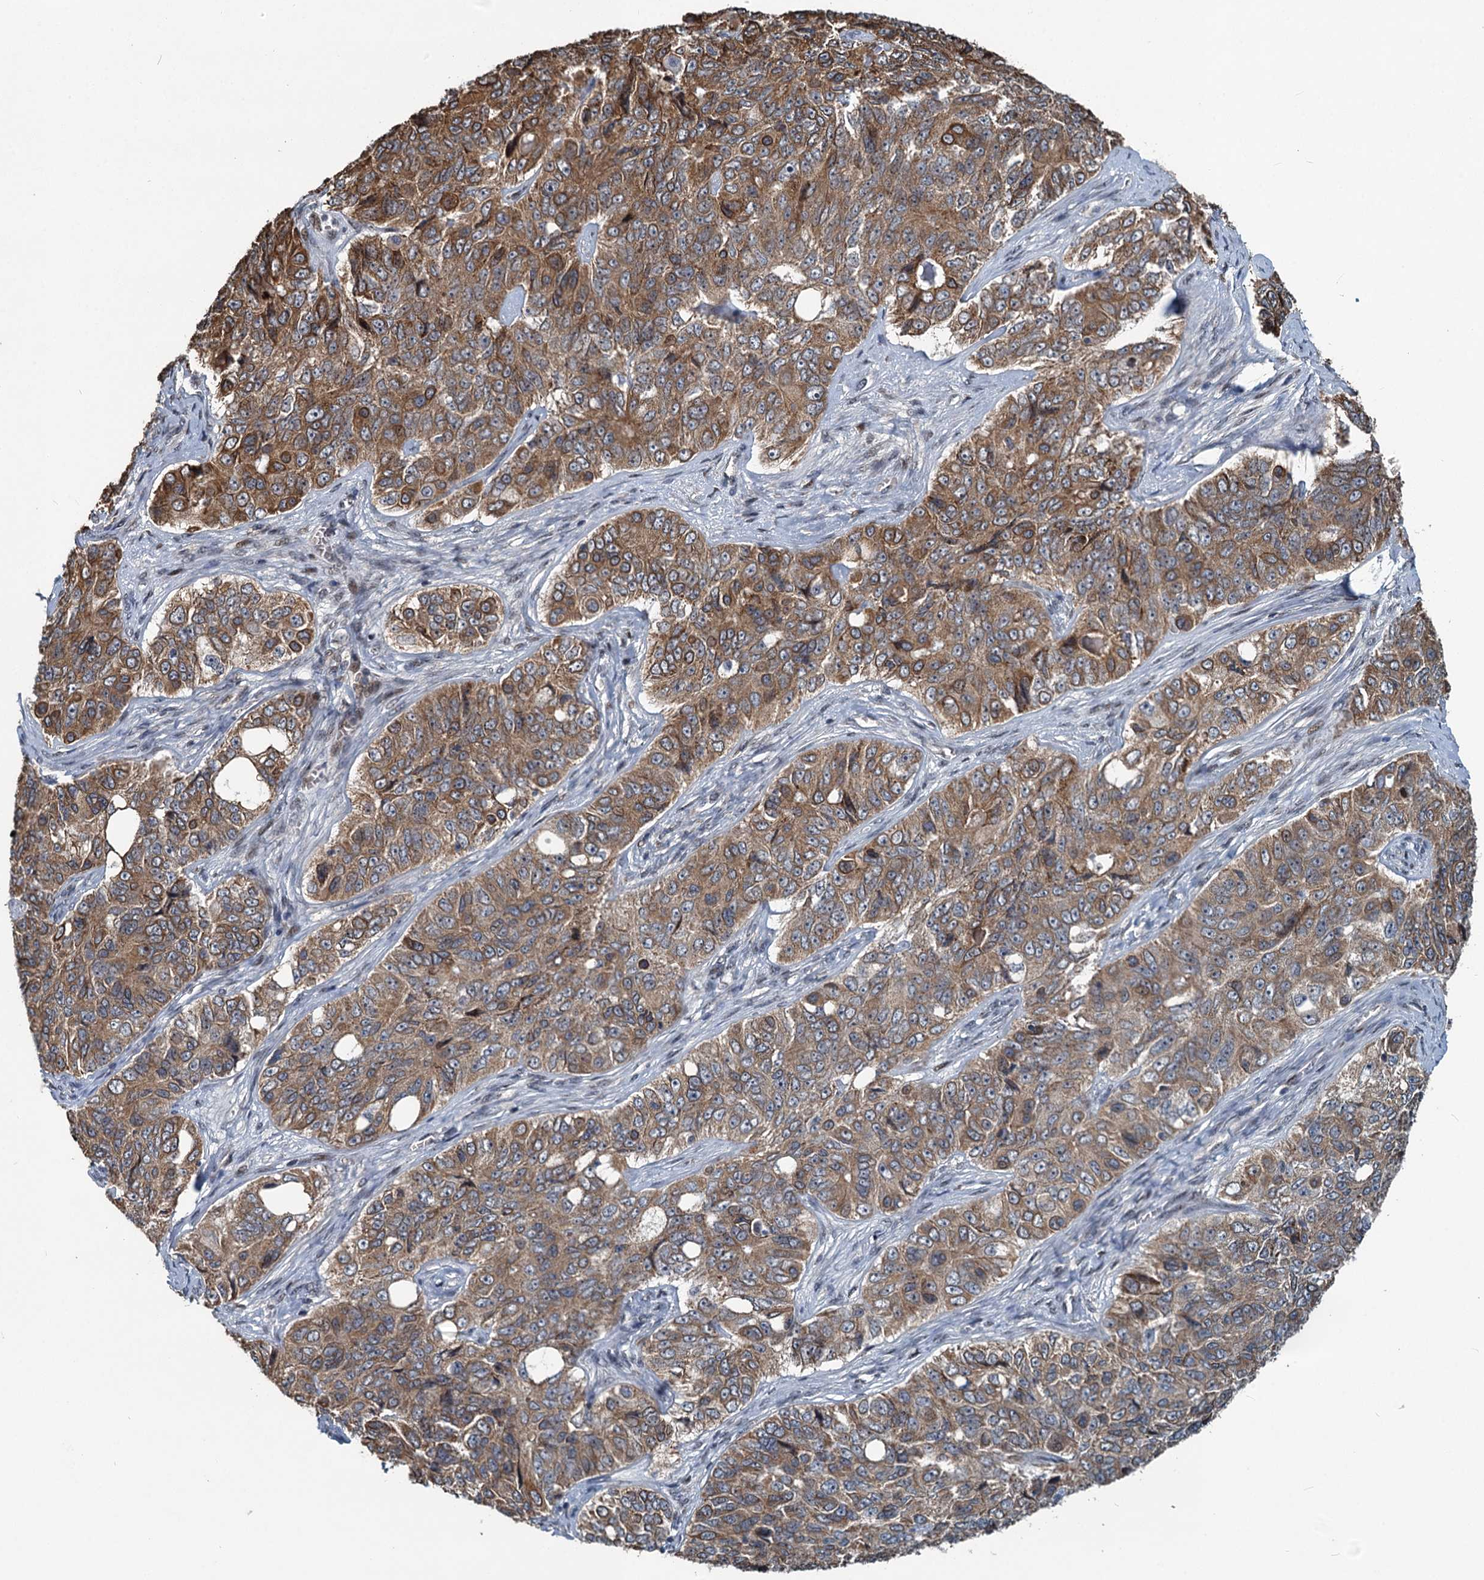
{"staining": {"intensity": "moderate", "quantity": ">75%", "location": "cytoplasmic/membranous"}, "tissue": "ovarian cancer", "cell_type": "Tumor cells", "image_type": "cancer", "snomed": [{"axis": "morphology", "description": "Carcinoma, endometroid"}, {"axis": "topography", "description": "Ovary"}], "caption": "Protein expression analysis of human ovarian cancer reveals moderate cytoplasmic/membranous positivity in approximately >75% of tumor cells.", "gene": "RITA1", "patient": {"sex": "female", "age": 51}}